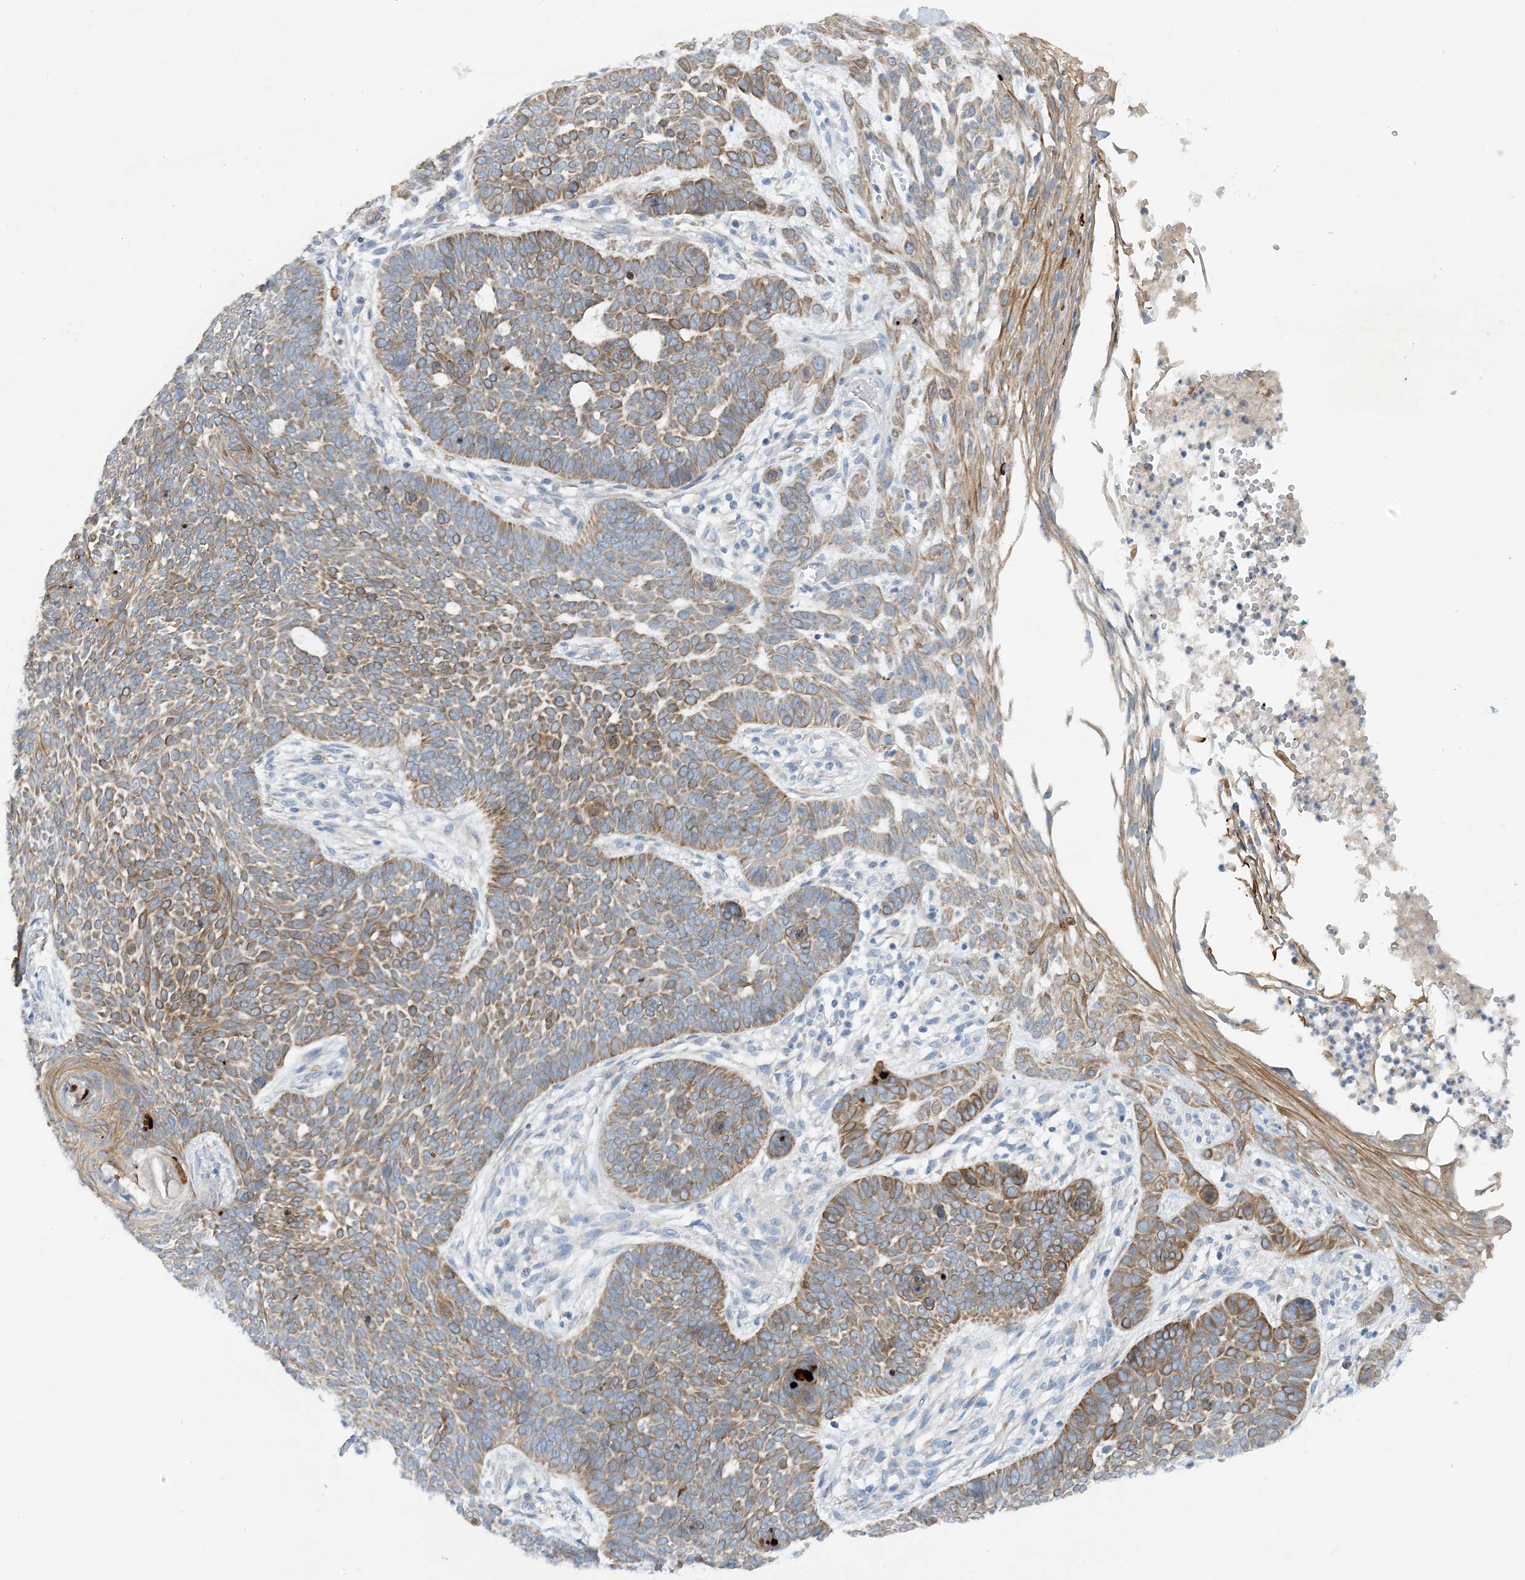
{"staining": {"intensity": "moderate", "quantity": ">75%", "location": "cytoplasmic/membranous"}, "tissue": "skin cancer", "cell_type": "Tumor cells", "image_type": "cancer", "snomed": [{"axis": "morphology", "description": "Normal tissue, NOS"}, {"axis": "morphology", "description": "Basal cell carcinoma"}, {"axis": "topography", "description": "Skin"}], "caption": "IHC staining of skin basal cell carcinoma, which reveals medium levels of moderate cytoplasmic/membranous positivity in approximately >75% of tumor cells indicating moderate cytoplasmic/membranous protein staining. The staining was performed using DAB (brown) for protein detection and nuclei were counterstained in hematoxylin (blue).", "gene": "ZCCHC18", "patient": {"sex": "male", "age": 64}}